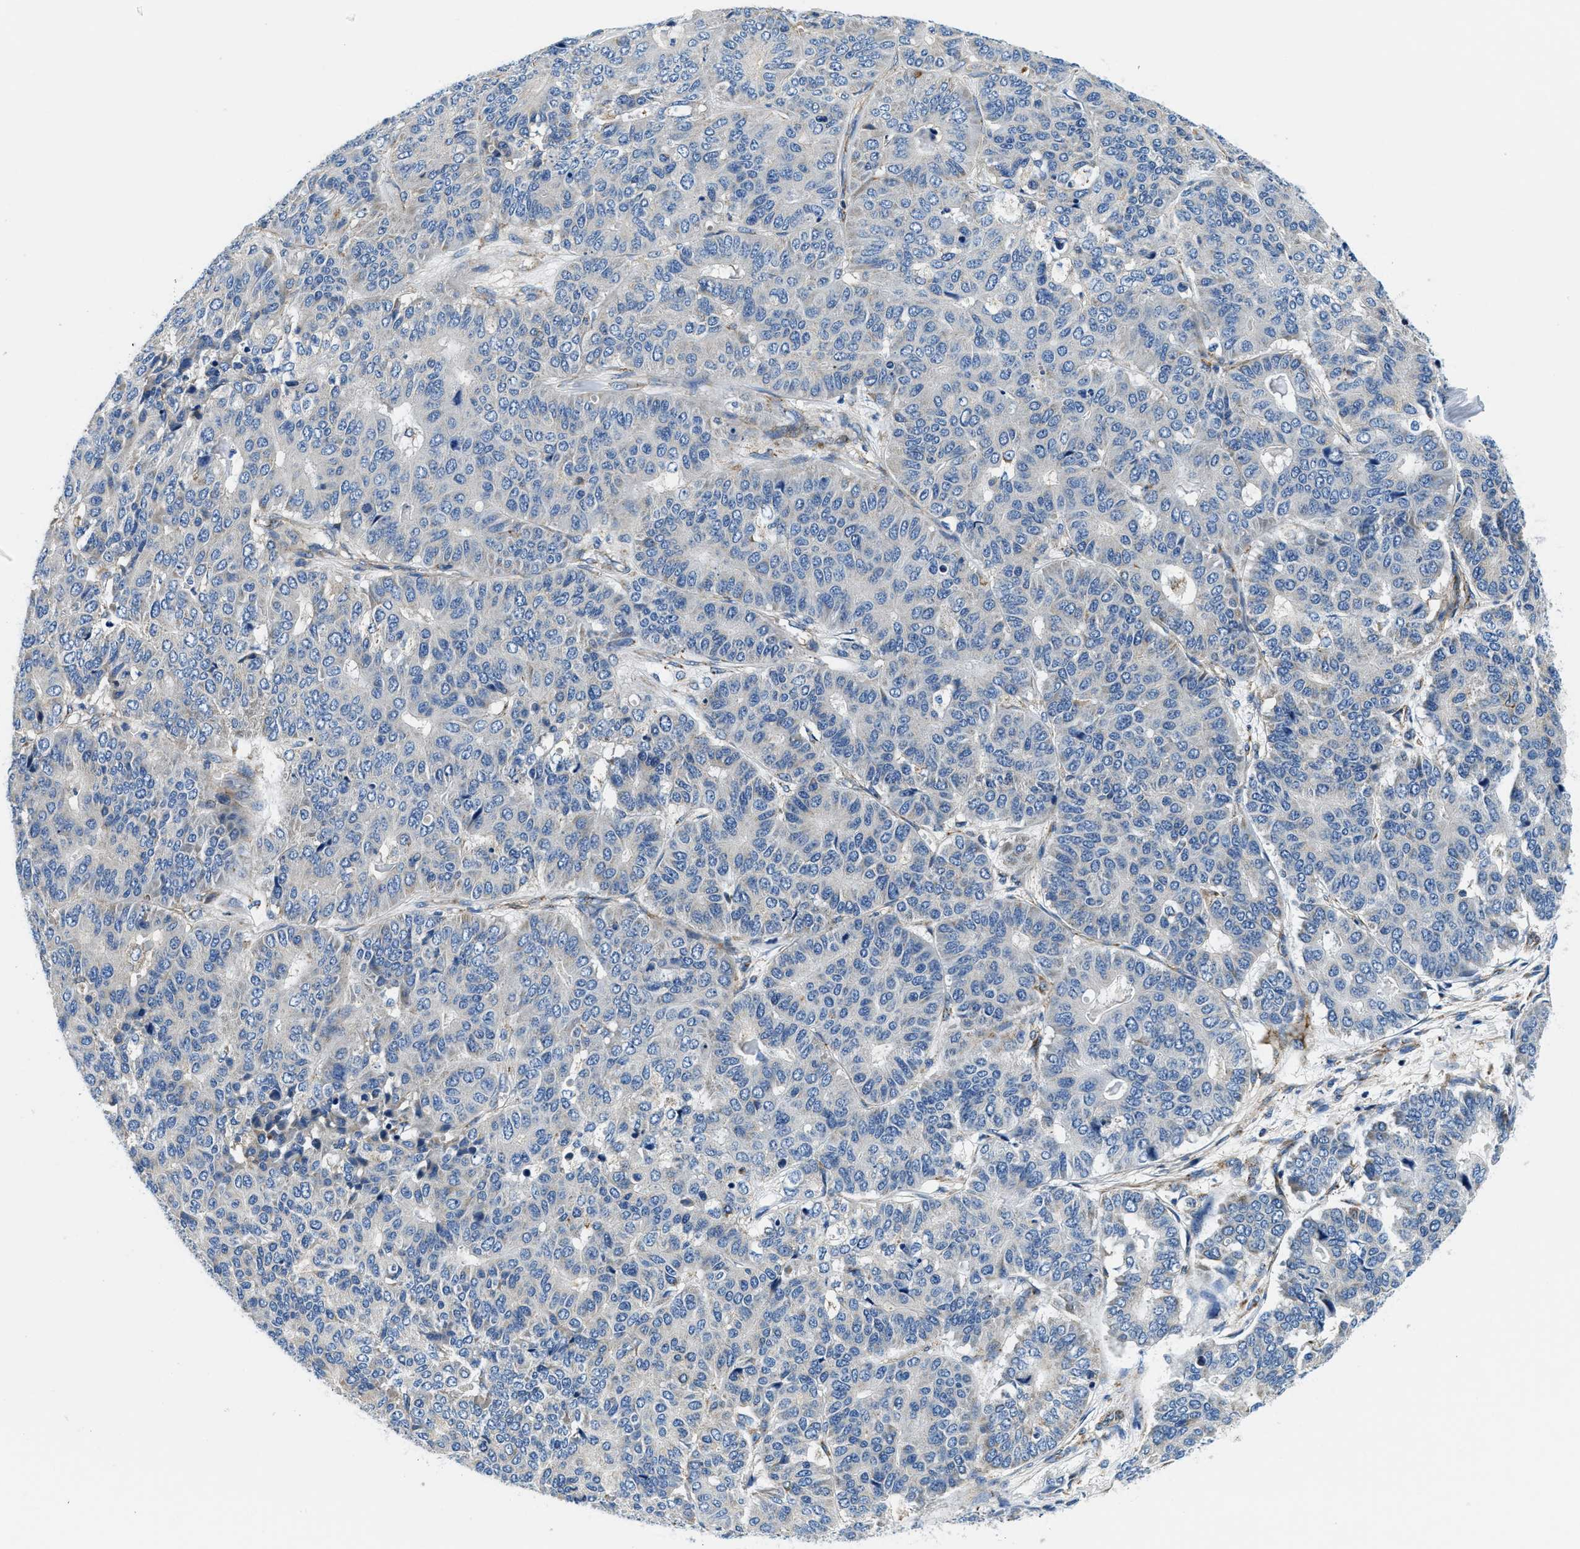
{"staining": {"intensity": "negative", "quantity": "none", "location": "none"}, "tissue": "pancreatic cancer", "cell_type": "Tumor cells", "image_type": "cancer", "snomed": [{"axis": "morphology", "description": "Adenocarcinoma, NOS"}, {"axis": "topography", "description": "Pancreas"}], "caption": "This is an immunohistochemistry (IHC) histopathology image of human pancreatic cancer. There is no staining in tumor cells.", "gene": "SAMD4B", "patient": {"sex": "male", "age": 50}}